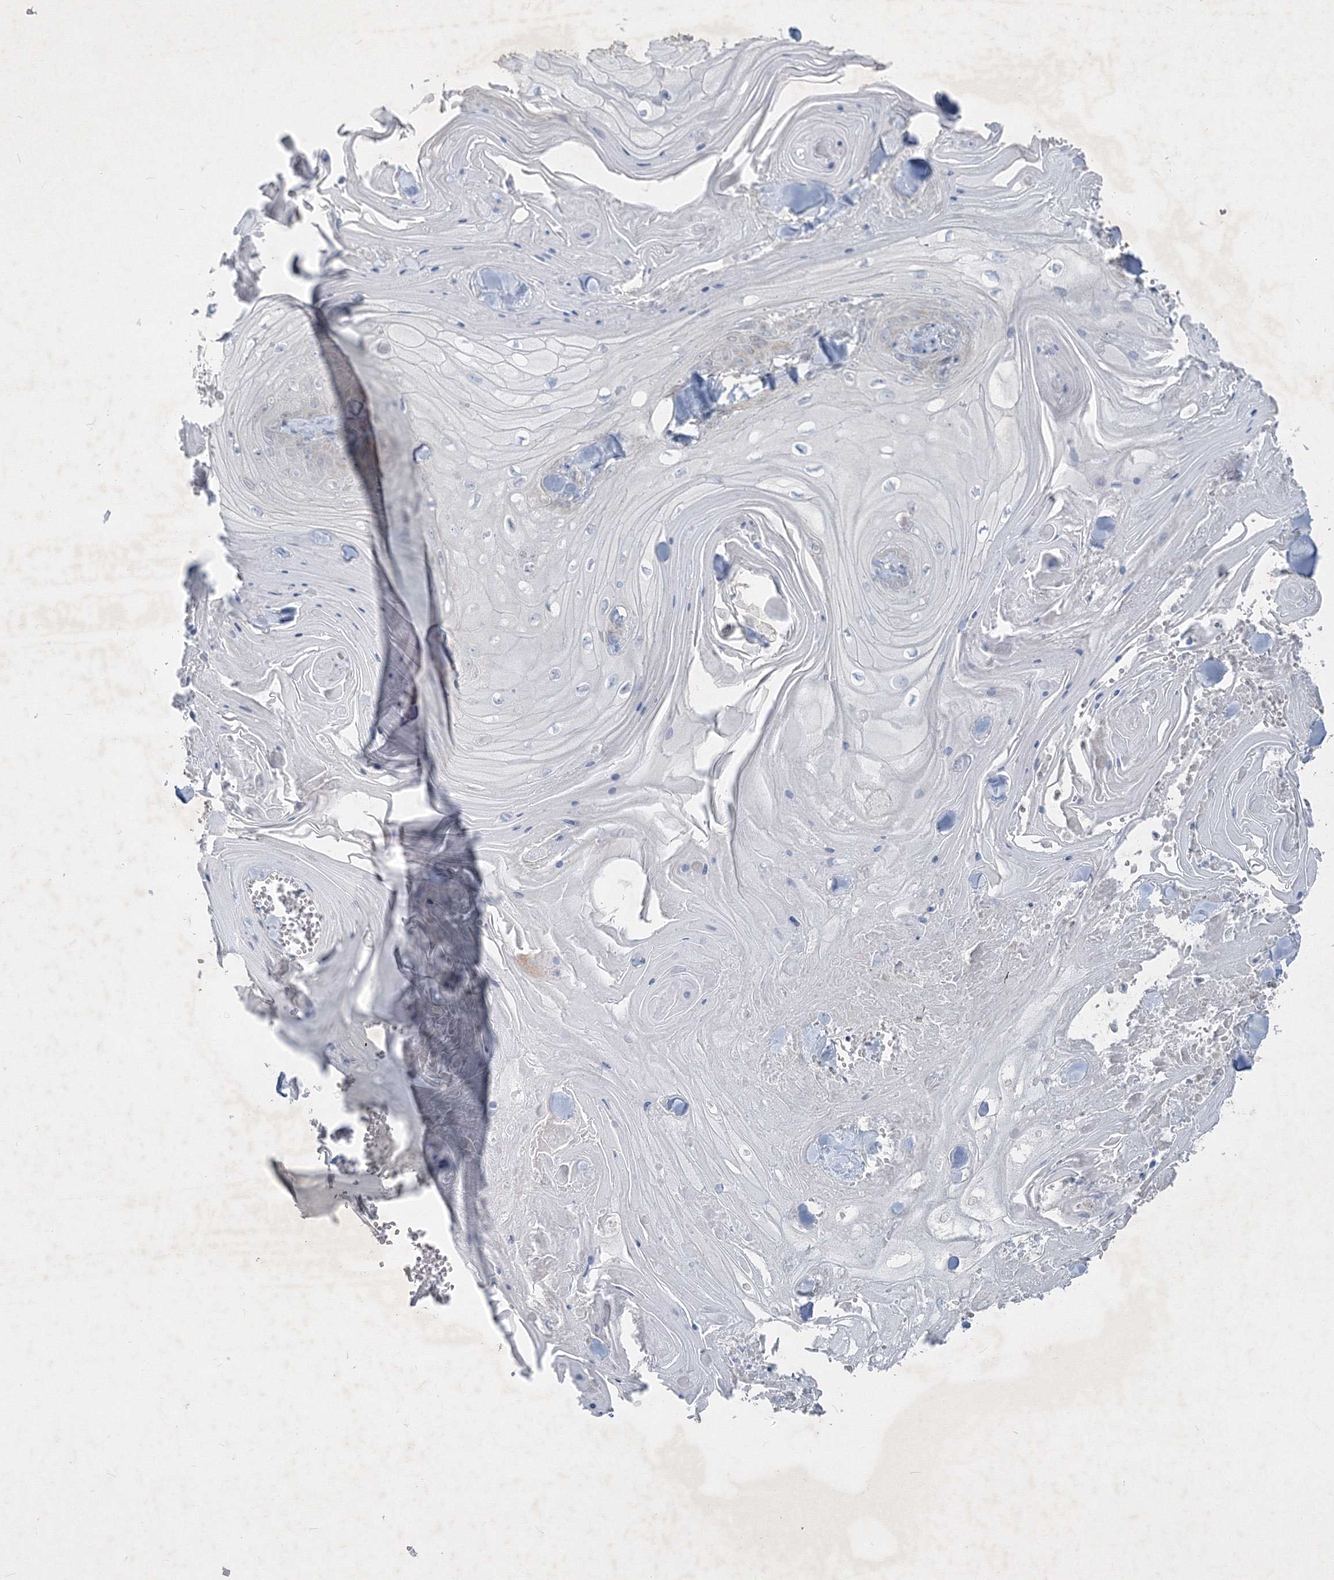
{"staining": {"intensity": "negative", "quantity": "none", "location": "none"}, "tissue": "skin cancer", "cell_type": "Tumor cells", "image_type": "cancer", "snomed": [{"axis": "morphology", "description": "Squamous cell carcinoma, NOS"}, {"axis": "topography", "description": "Skin"}], "caption": "Tumor cells show no significant positivity in skin cancer (squamous cell carcinoma).", "gene": "IFNAR1", "patient": {"sex": "male", "age": 74}}